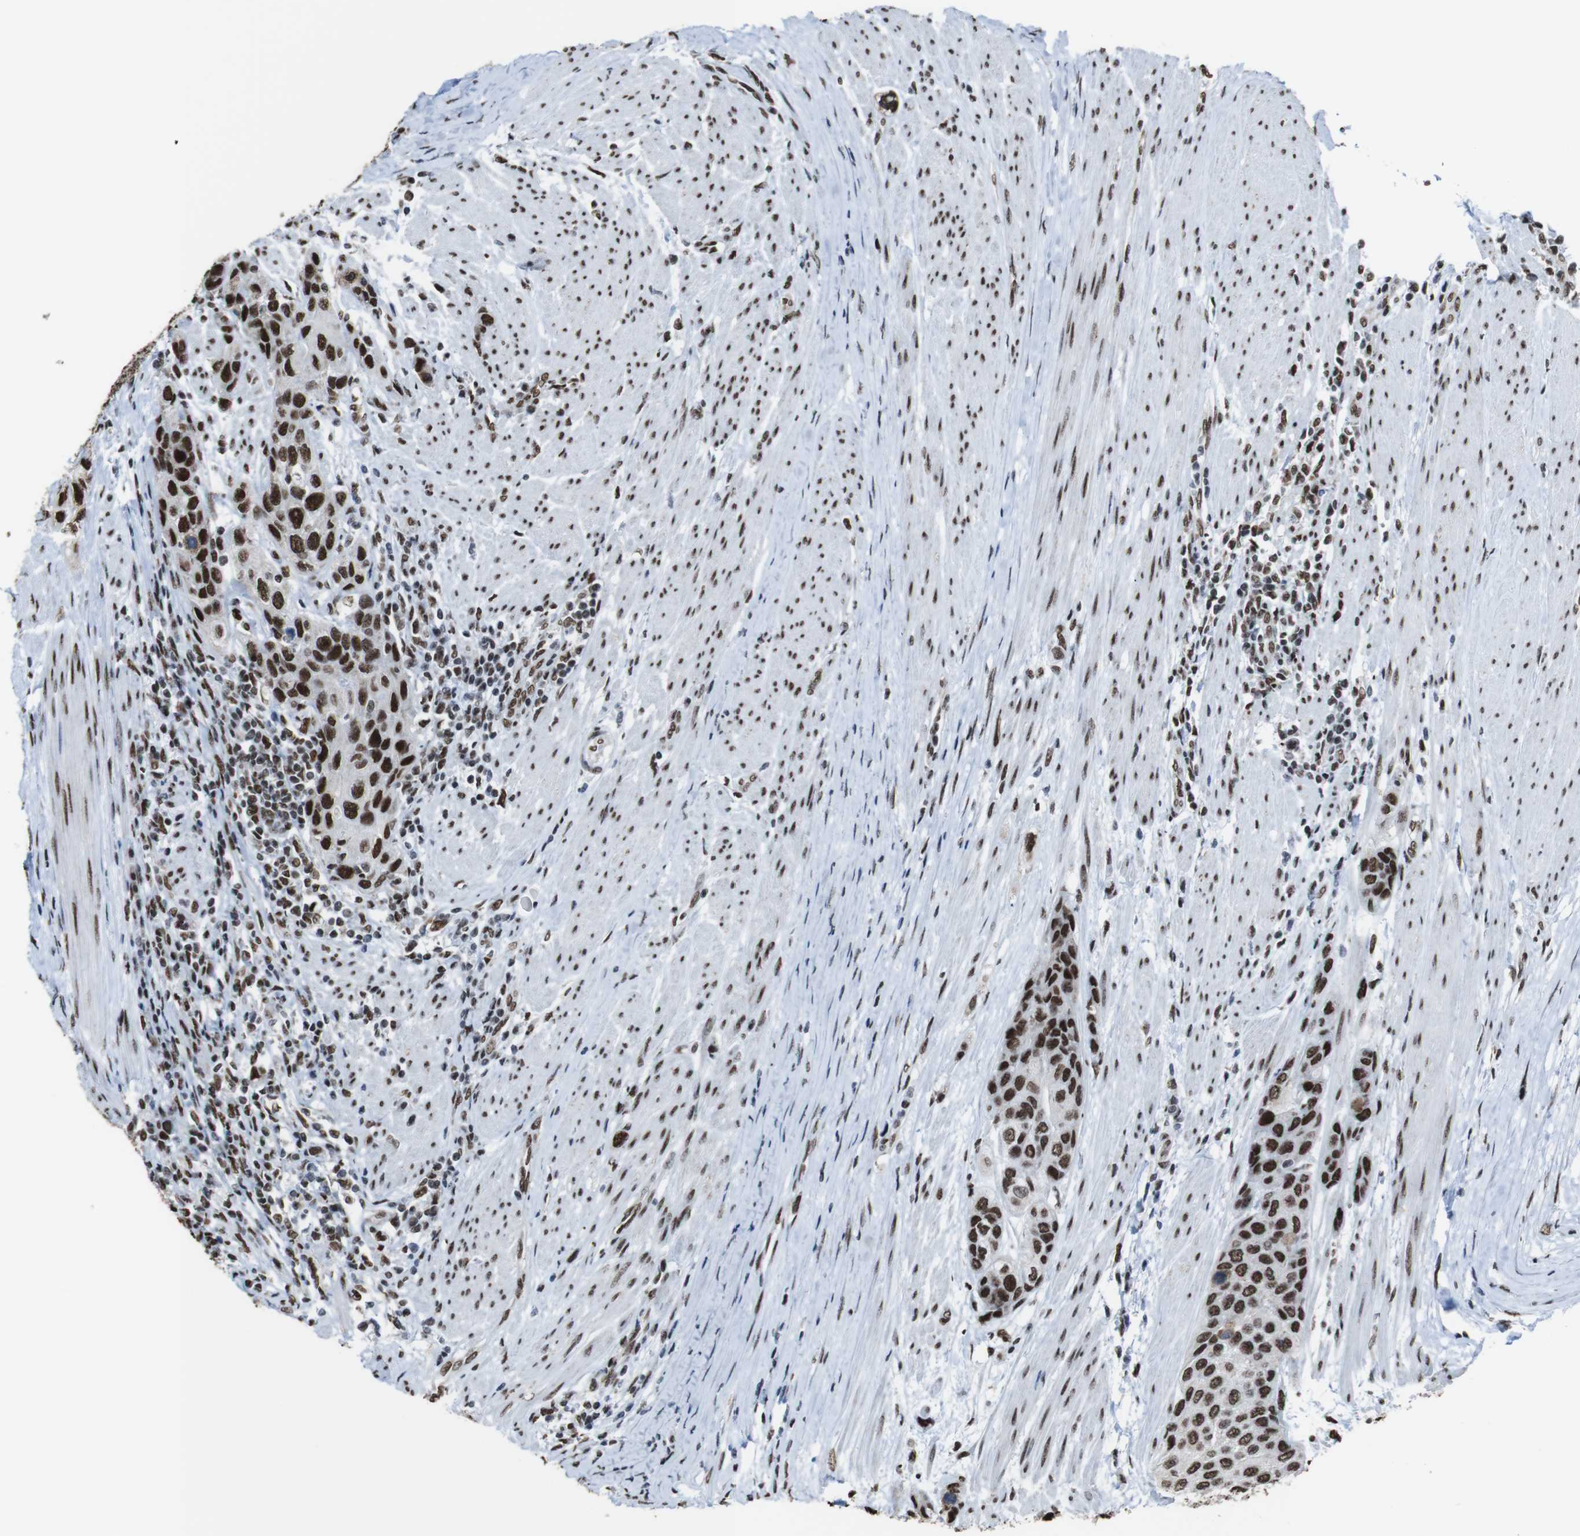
{"staining": {"intensity": "strong", "quantity": ">75%", "location": "nuclear"}, "tissue": "urothelial cancer", "cell_type": "Tumor cells", "image_type": "cancer", "snomed": [{"axis": "morphology", "description": "Urothelial carcinoma, High grade"}, {"axis": "topography", "description": "Urinary bladder"}], "caption": "Immunohistochemical staining of human urothelial cancer displays strong nuclear protein staining in about >75% of tumor cells. Nuclei are stained in blue.", "gene": "ROMO1", "patient": {"sex": "female", "age": 56}}